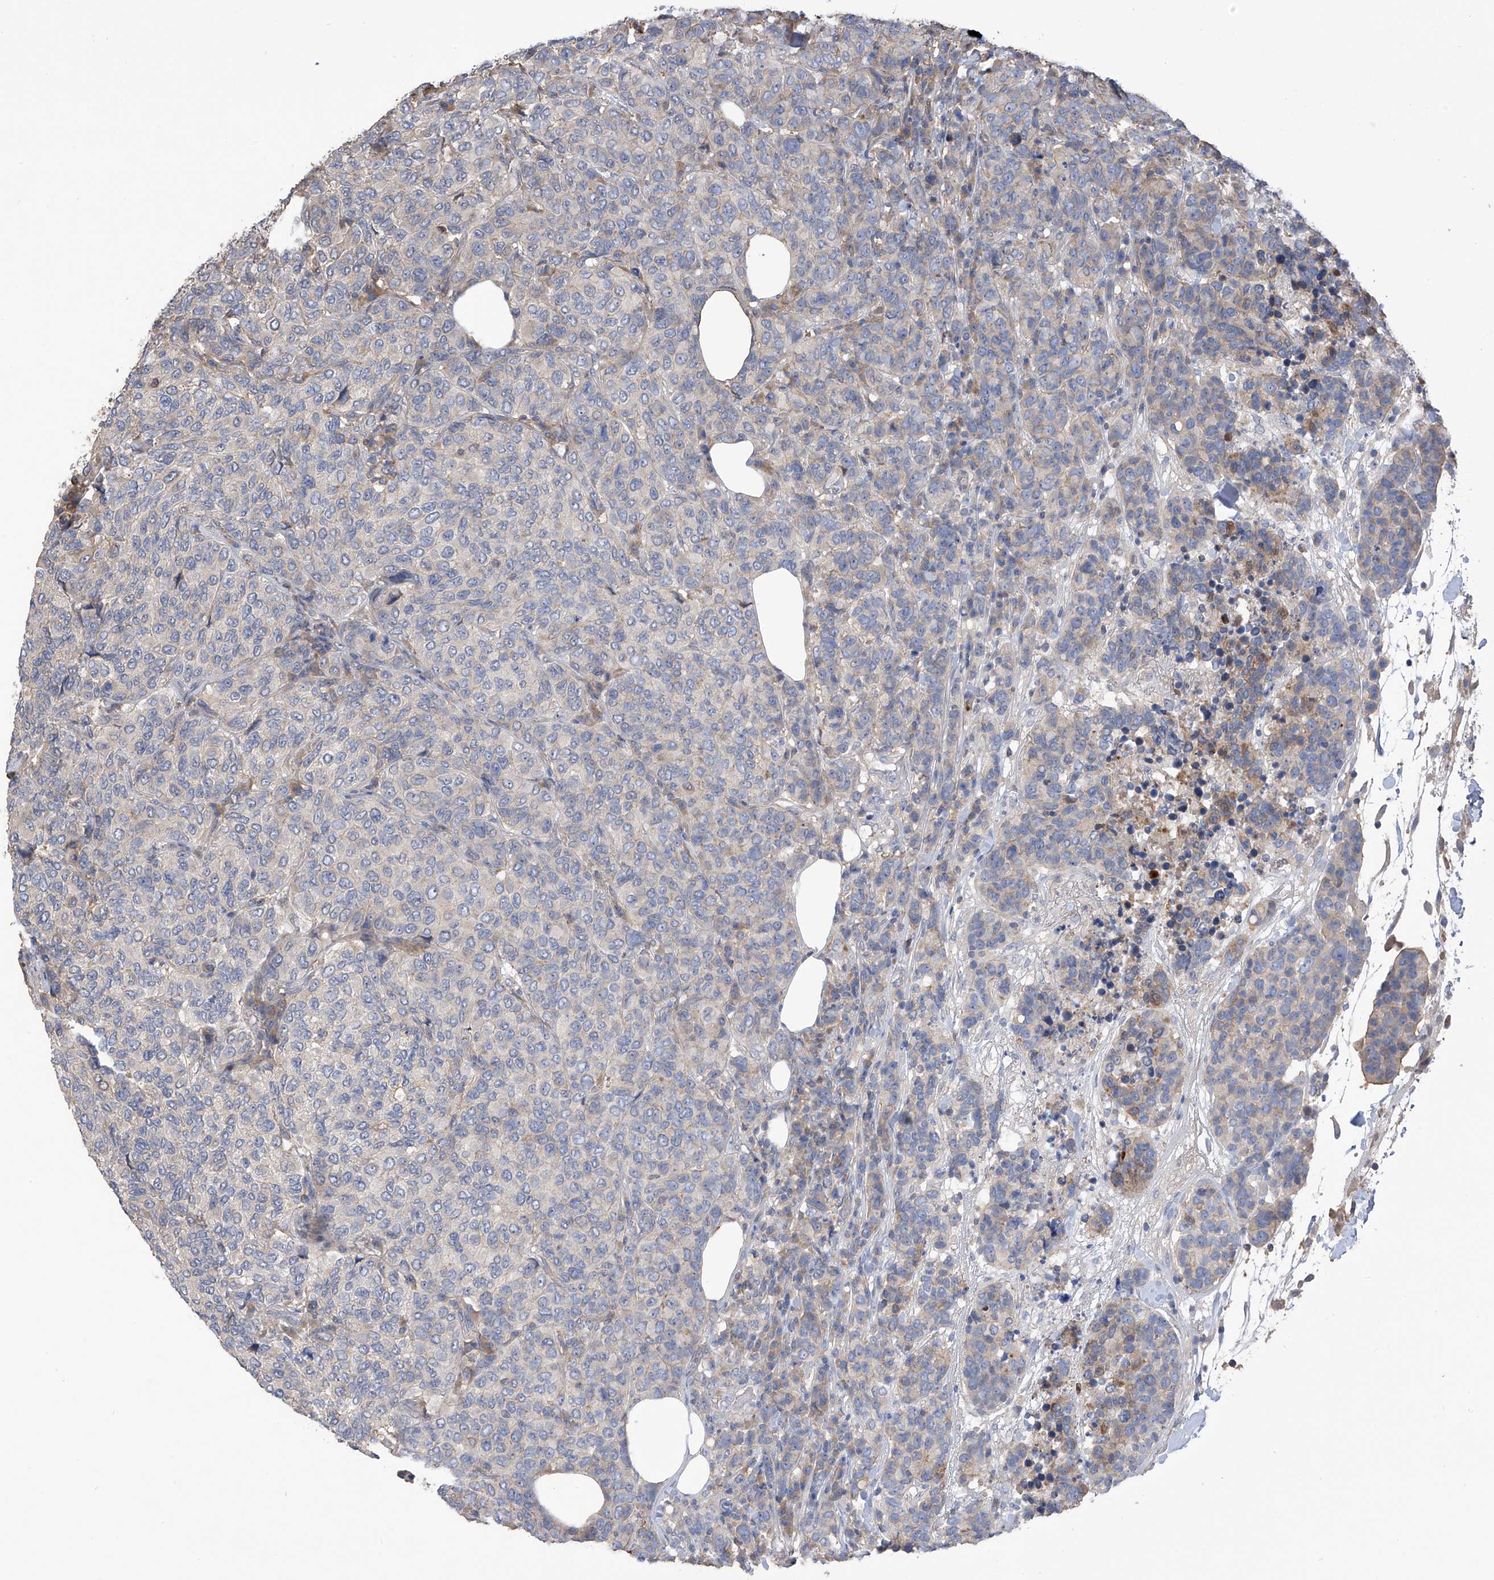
{"staining": {"intensity": "negative", "quantity": "none", "location": "none"}, "tissue": "breast cancer", "cell_type": "Tumor cells", "image_type": "cancer", "snomed": [{"axis": "morphology", "description": "Duct carcinoma"}, {"axis": "topography", "description": "Breast"}], "caption": "Infiltrating ductal carcinoma (breast) was stained to show a protein in brown. There is no significant expression in tumor cells.", "gene": "SLFN14", "patient": {"sex": "female", "age": 55}}